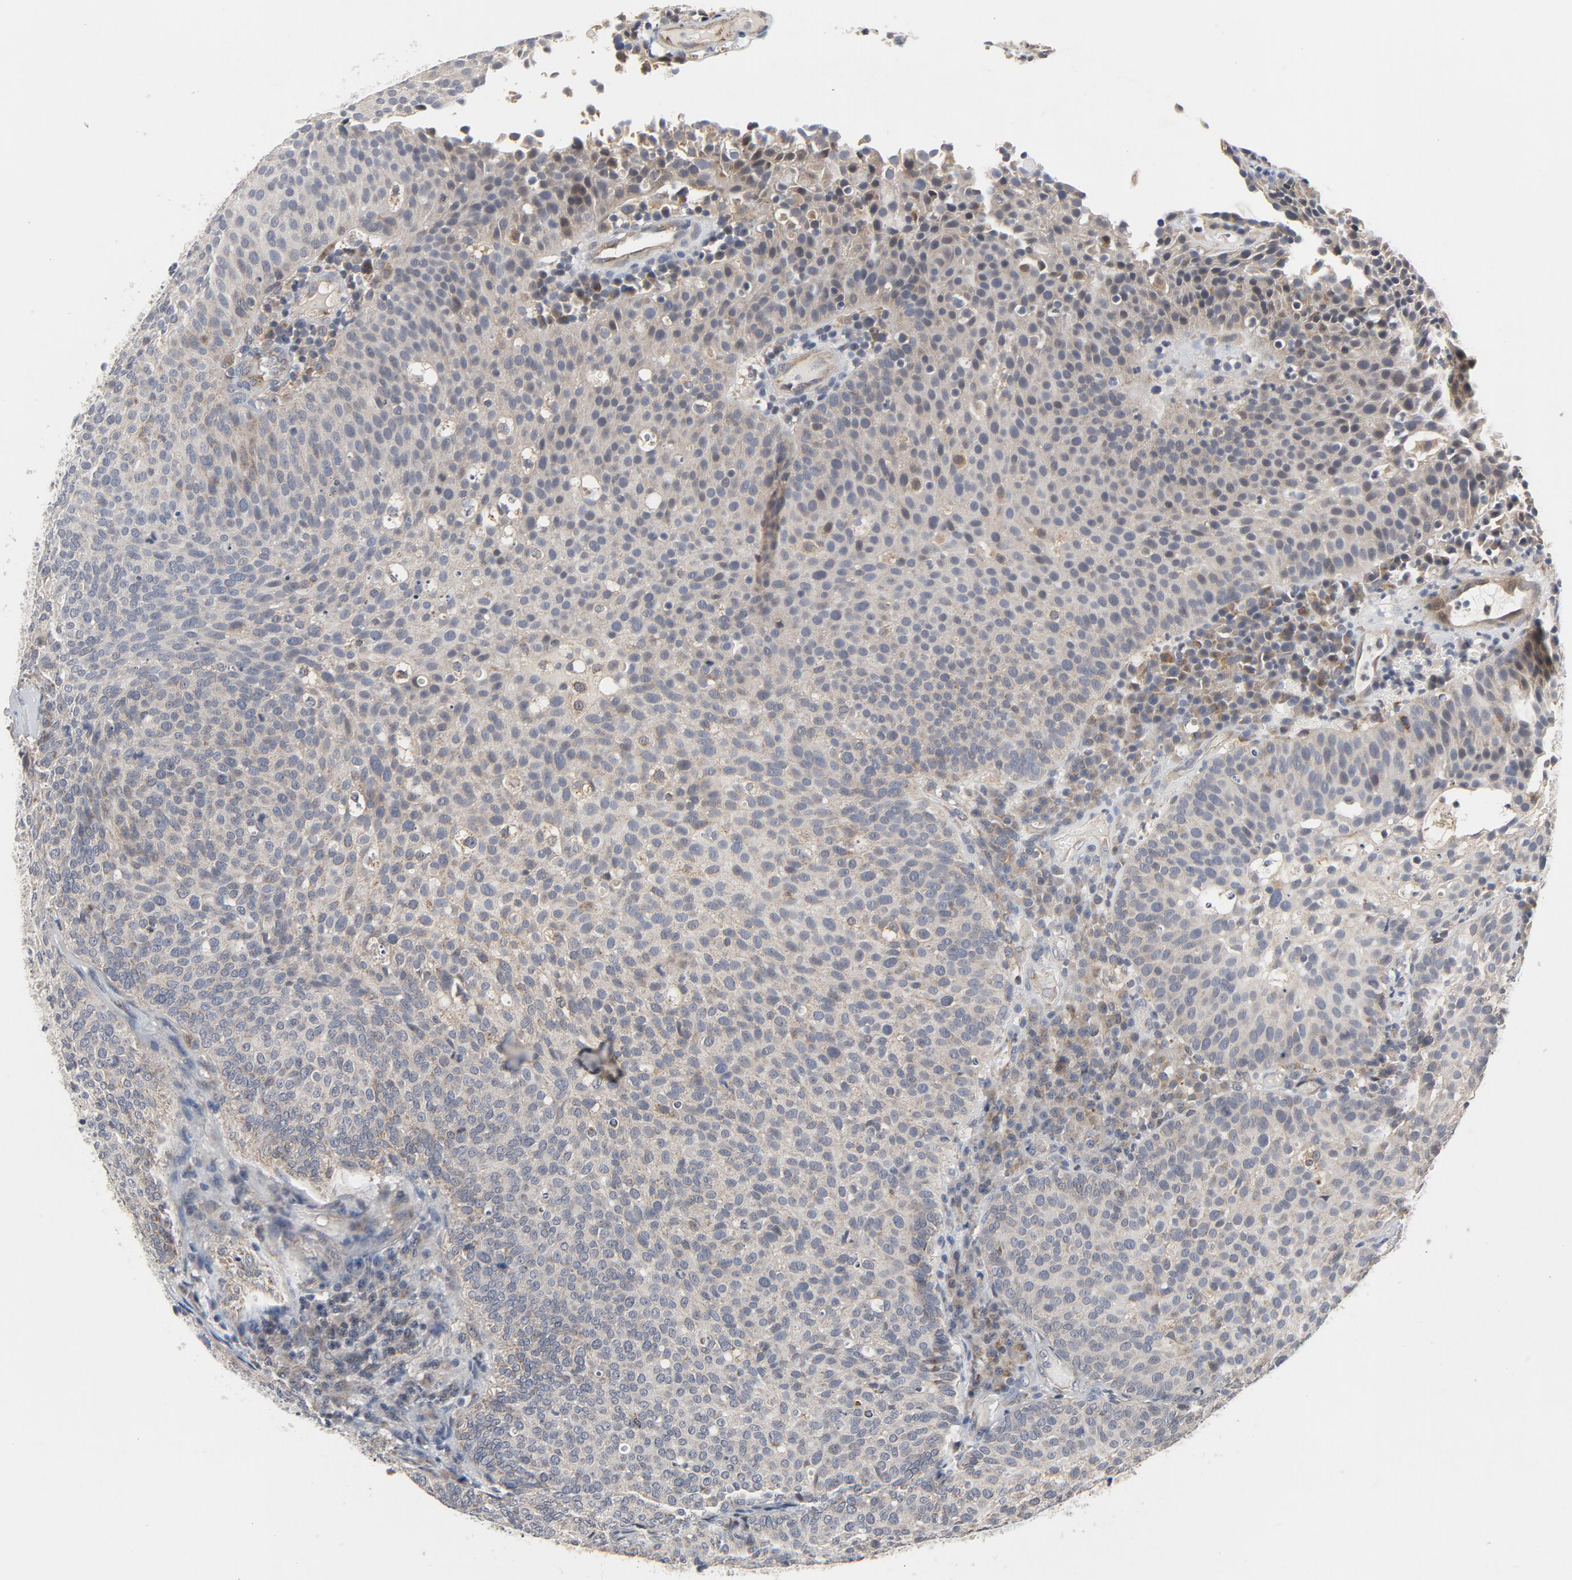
{"staining": {"intensity": "moderate", "quantity": ">75%", "location": "cytoplasmic/membranous"}, "tissue": "urothelial cancer", "cell_type": "Tumor cells", "image_type": "cancer", "snomed": [{"axis": "morphology", "description": "Urothelial carcinoma, Low grade"}, {"axis": "topography", "description": "Urinary bladder"}], "caption": "This micrograph displays low-grade urothelial carcinoma stained with immunohistochemistry to label a protein in brown. The cytoplasmic/membranous of tumor cells show moderate positivity for the protein. Nuclei are counter-stained blue.", "gene": "C14orf119", "patient": {"sex": "male", "age": 85}}